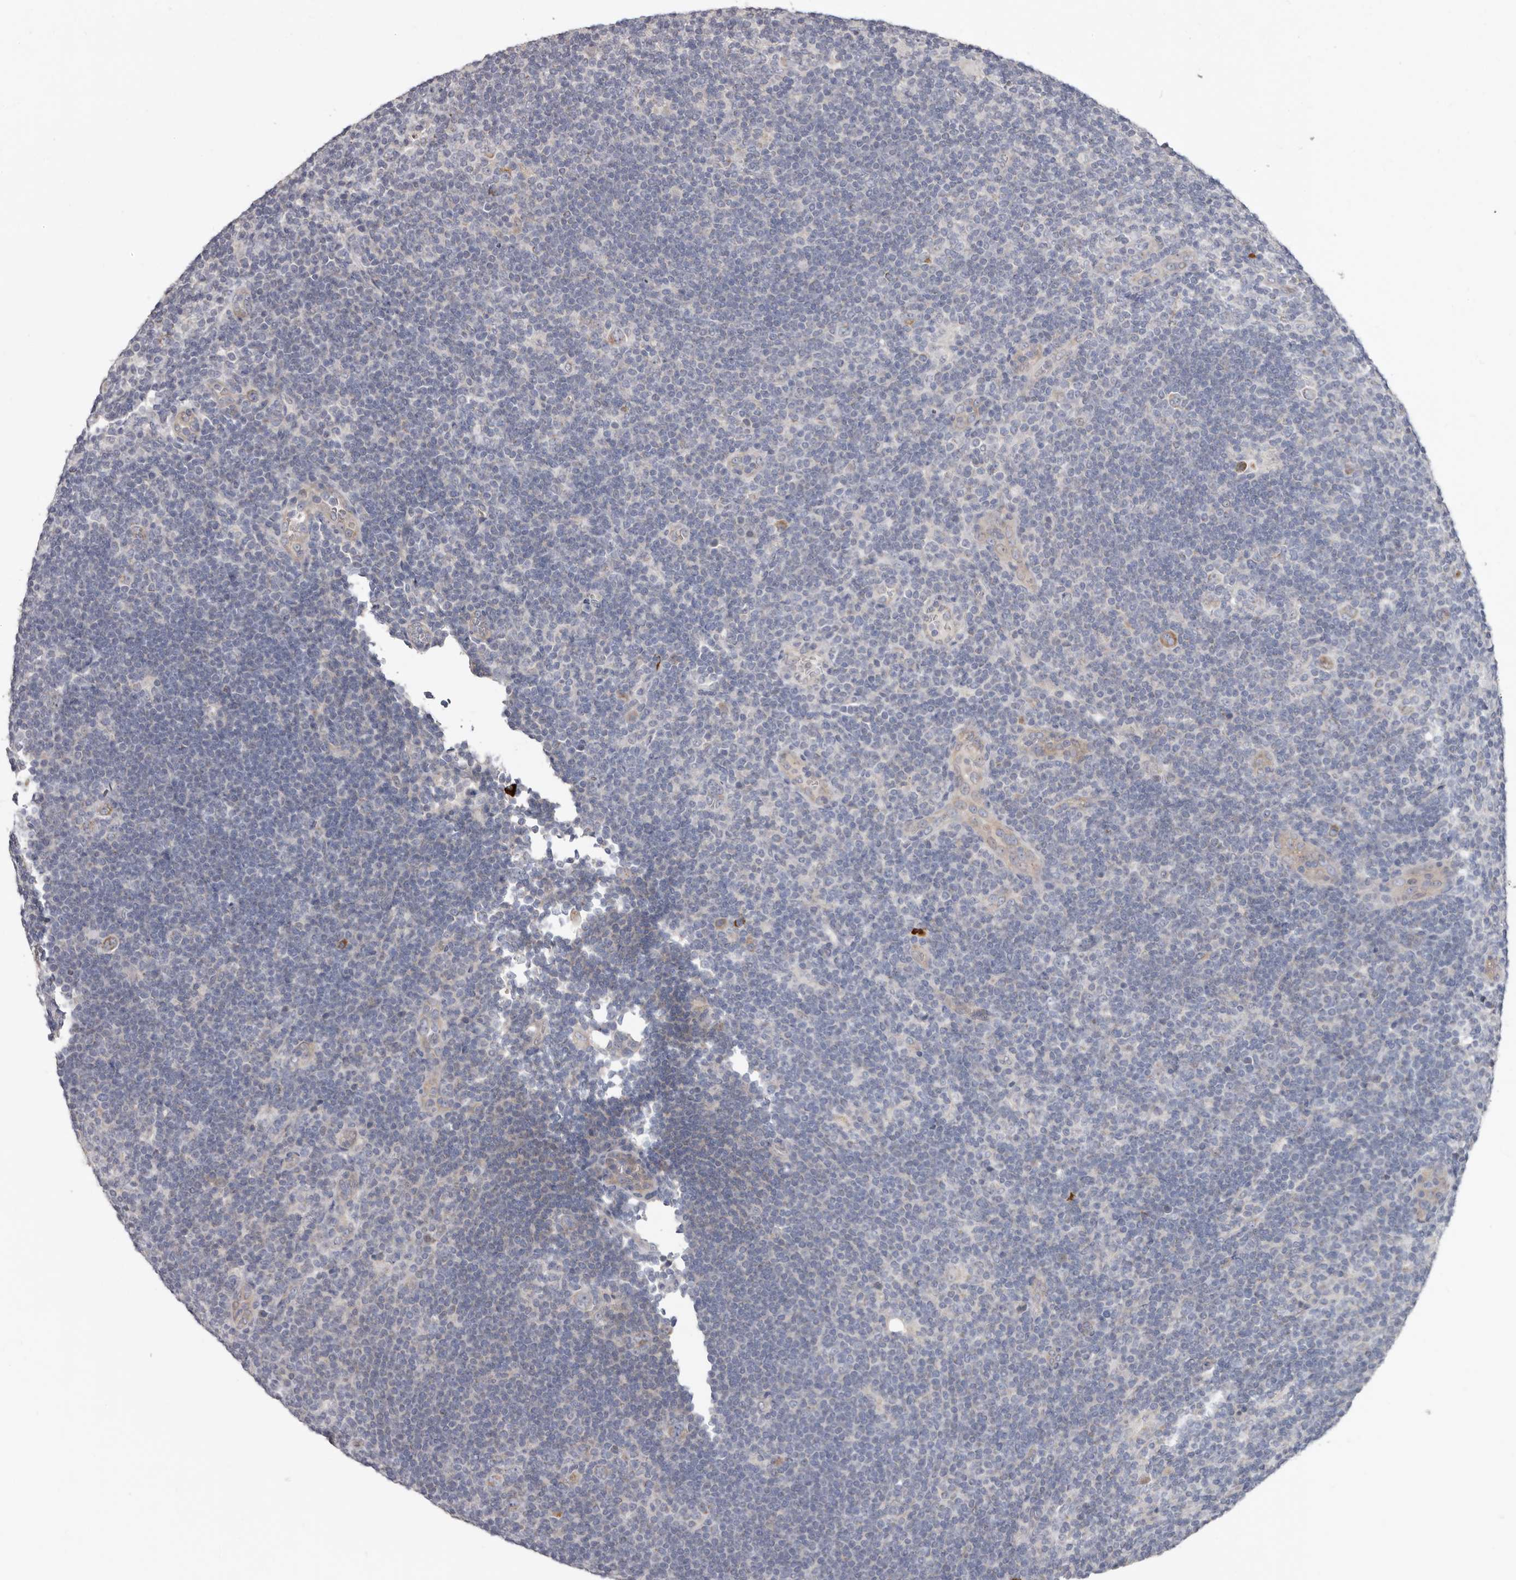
{"staining": {"intensity": "negative", "quantity": "none", "location": "none"}, "tissue": "lymphoma", "cell_type": "Tumor cells", "image_type": "cancer", "snomed": [{"axis": "morphology", "description": "Hodgkin's disease, NOS"}, {"axis": "topography", "description": "Lymph node"}], "caption": "DAB immunohistochemical staining of Hodgkin's disease demonstrates no significant expression in tumor cells.", "gene": "SPTA1", "patient": {"sex": "female", "age": 57}}